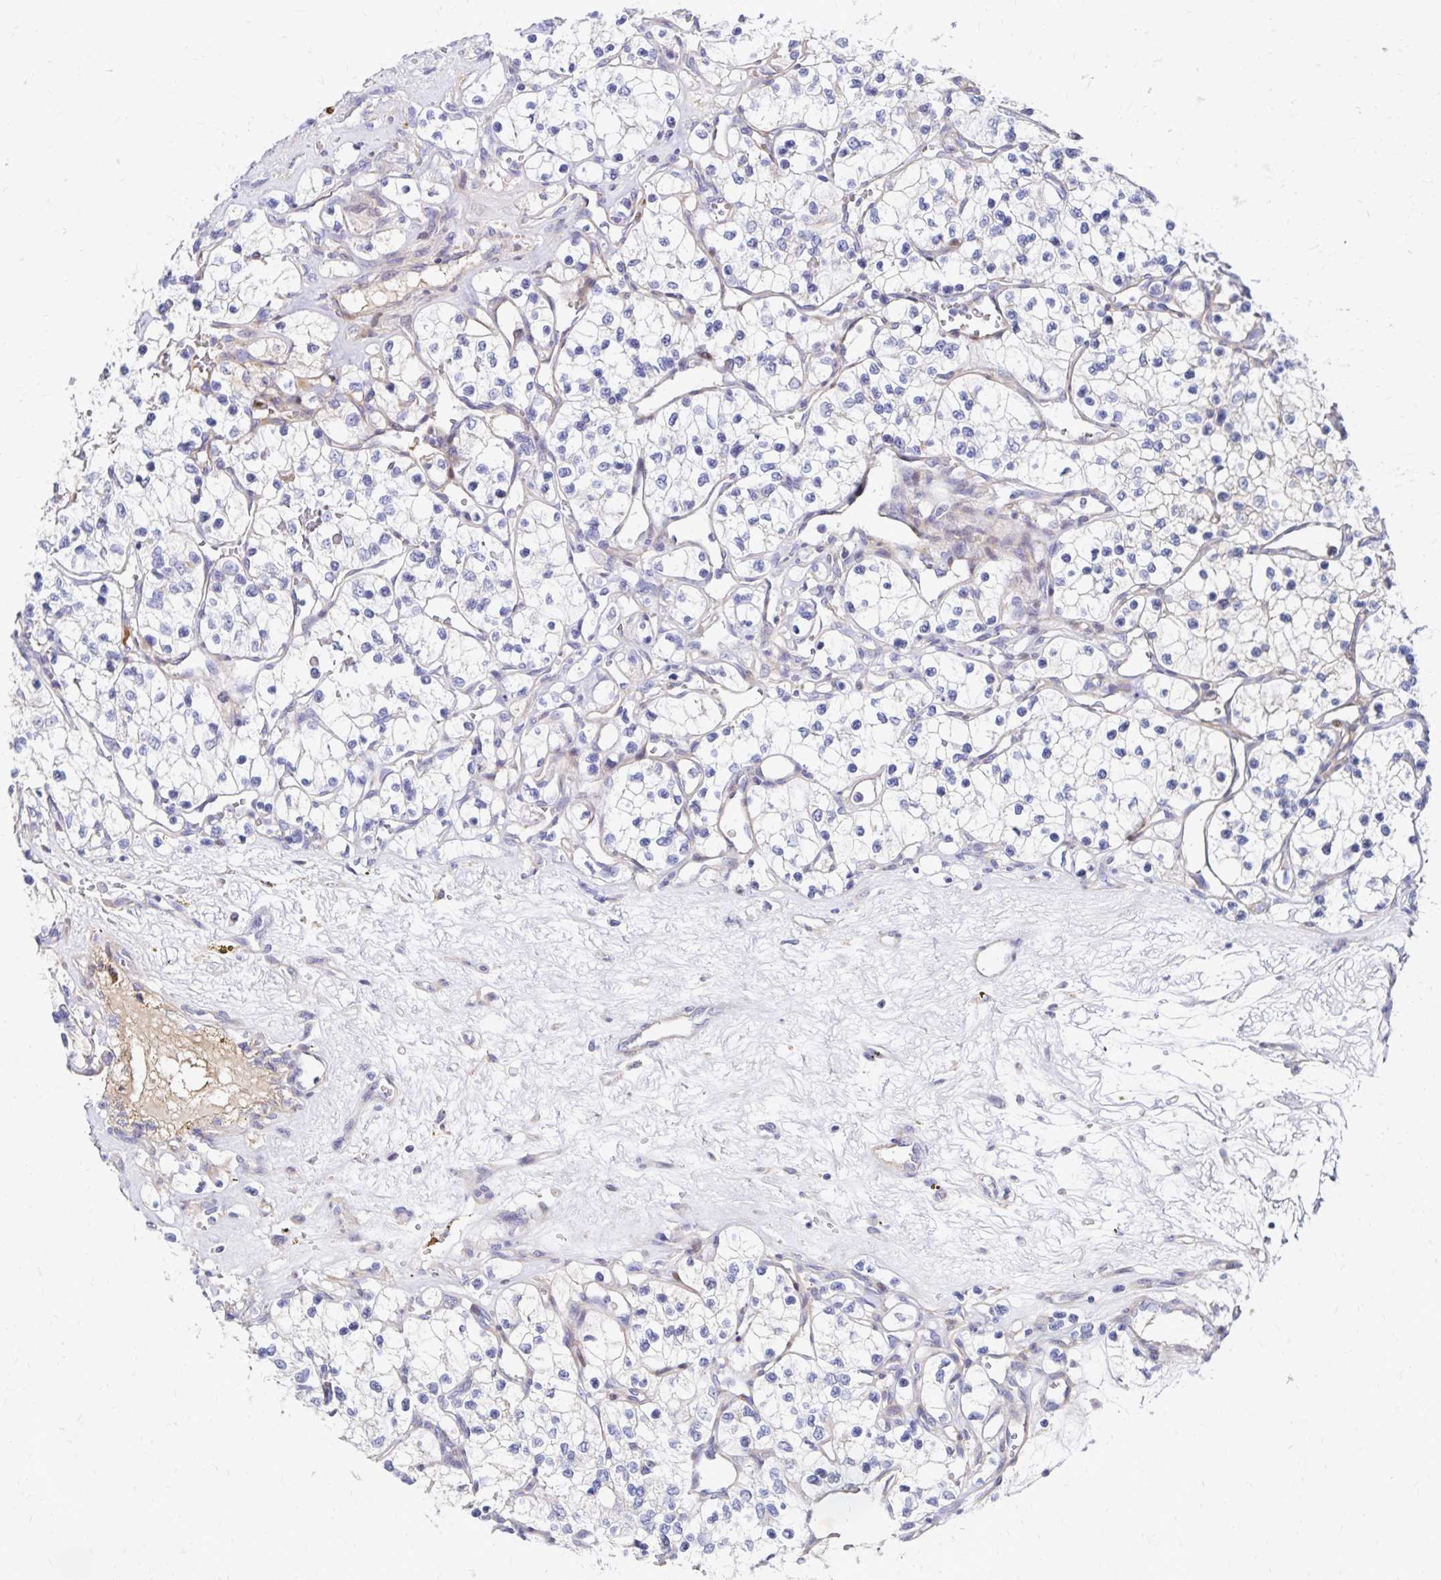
{"staining": {"intensity": "negative", "quantity": "none", "location": "none"}, "tissue": "renal cancer", "cell_type": "Tumor cells", "image_type": "cancer", "snomed": [{"axis": "morphology", "description": "Adenocarcinoma, NOS"}, {"axis": "topography", "description": "Kidney"}], "caption": "The immunohistochemistry (IHC) image has no significant expression in tumor cells of renal cancer tissue. (Stains: DAB immunohistochemistry (IHC) with hematoxylin counter stain, Microscopy: brightfield microscopy at high magnification).", "gene": "NECAP1", "patient": {"sex": "female", "age": 69}}